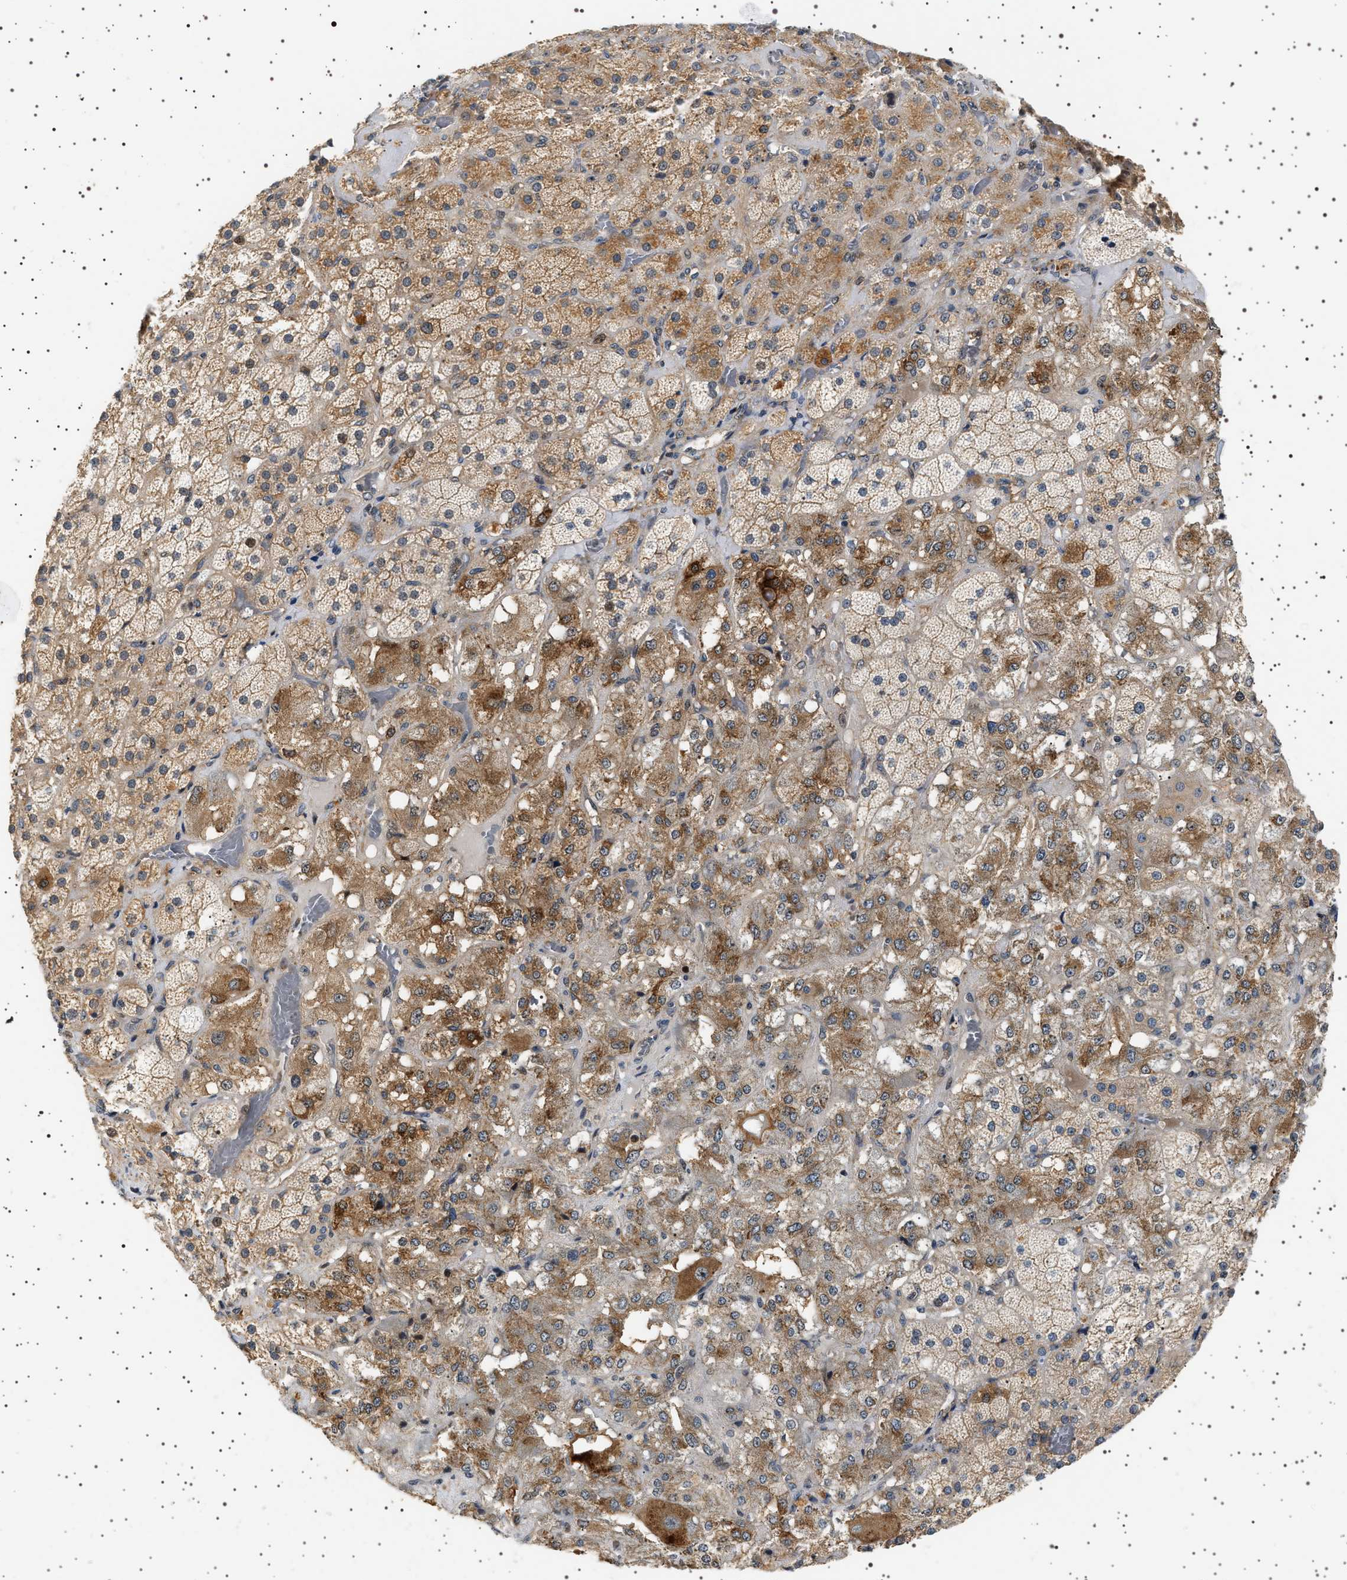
{"staining": {"intensity": "moderate", "quantity": ">75%", "location": "cytoplasmic/membranous,nuclear"}, "tissue": "adrenal gland", "cell_type": "Glandular cells", "image_type": "normal", "snomed": [{"axis": "morphology", "description": "Normal tissue, NOS"}, {"axis": "topography", "description": "Adrenal gland"}], "caption": "Immunohistochemical staining of unremarkable adrenal gland demonstrates medium levels of moderate cytoplasmic/membranous,nuclear positivity in about >75% of glandular cells. (DAB (3,3'-diaminobenzidine) IHC with brightfield microscopy, high magnification).", "gene": "BAG3", "patient": {"sex": "male", "age": 57}}